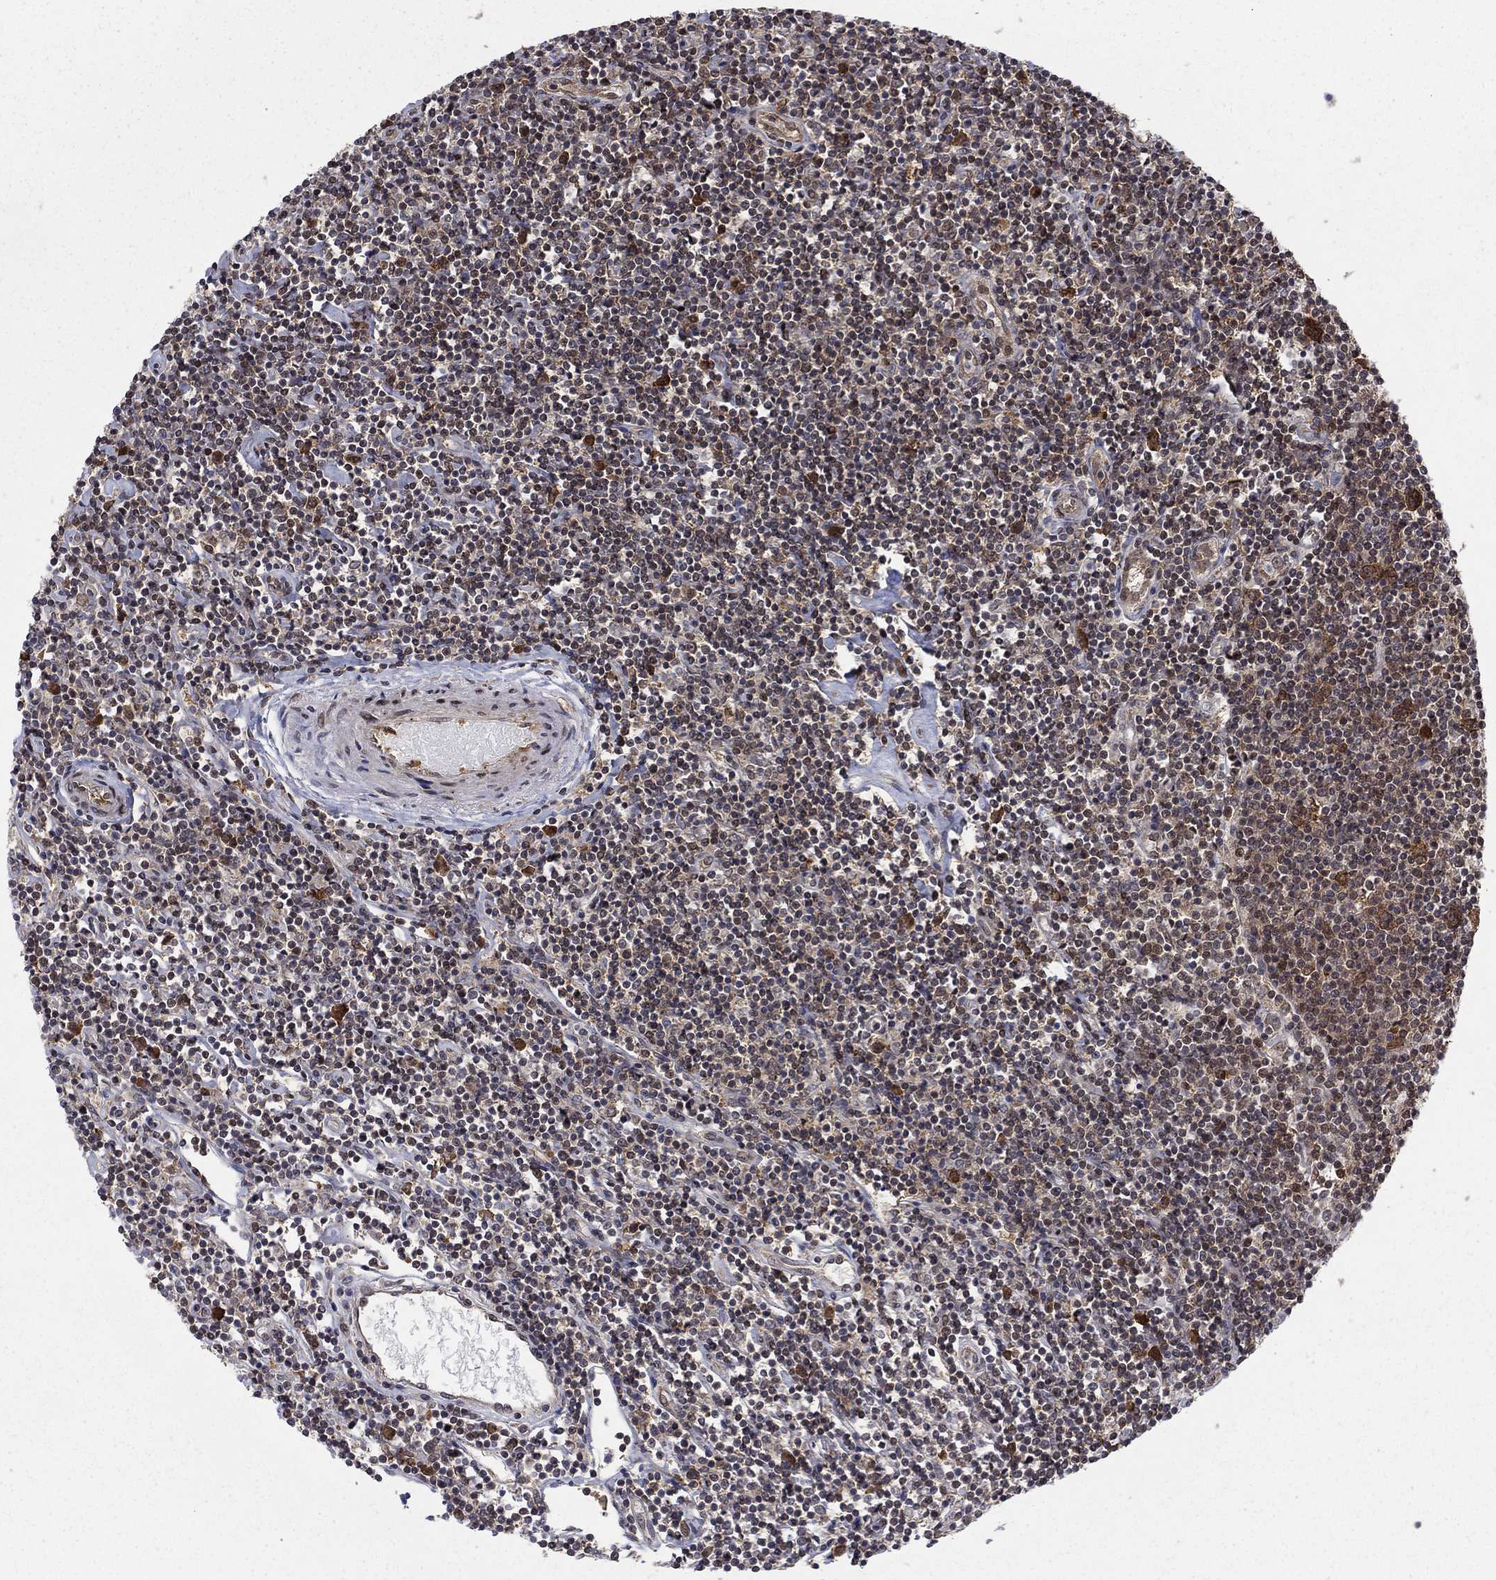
{"staining": {"intensity": "strong", "quantity": ">75%", "location": "cytoplasmic/membranous"}, "tissue": "lymphoma", "cell_type": "Tumor cells", "image_type": "cancer", "snomed": [{"axis": "morphology", "description": "Hodgkin's disease, NOS"}, {"axis": "topography", "description": "Lymph node"}], "caption": "The photomicrograph exhibits immunohistochemical staining of Hodgkin's disease. There is strong cytoplasmic/membranous positivity is seen in about >75% of tumor cells. (IHC, brightfield microscopy, high magnification).", "gene": "FKBP4", "patient": {"sex": "male", "age": 40}}